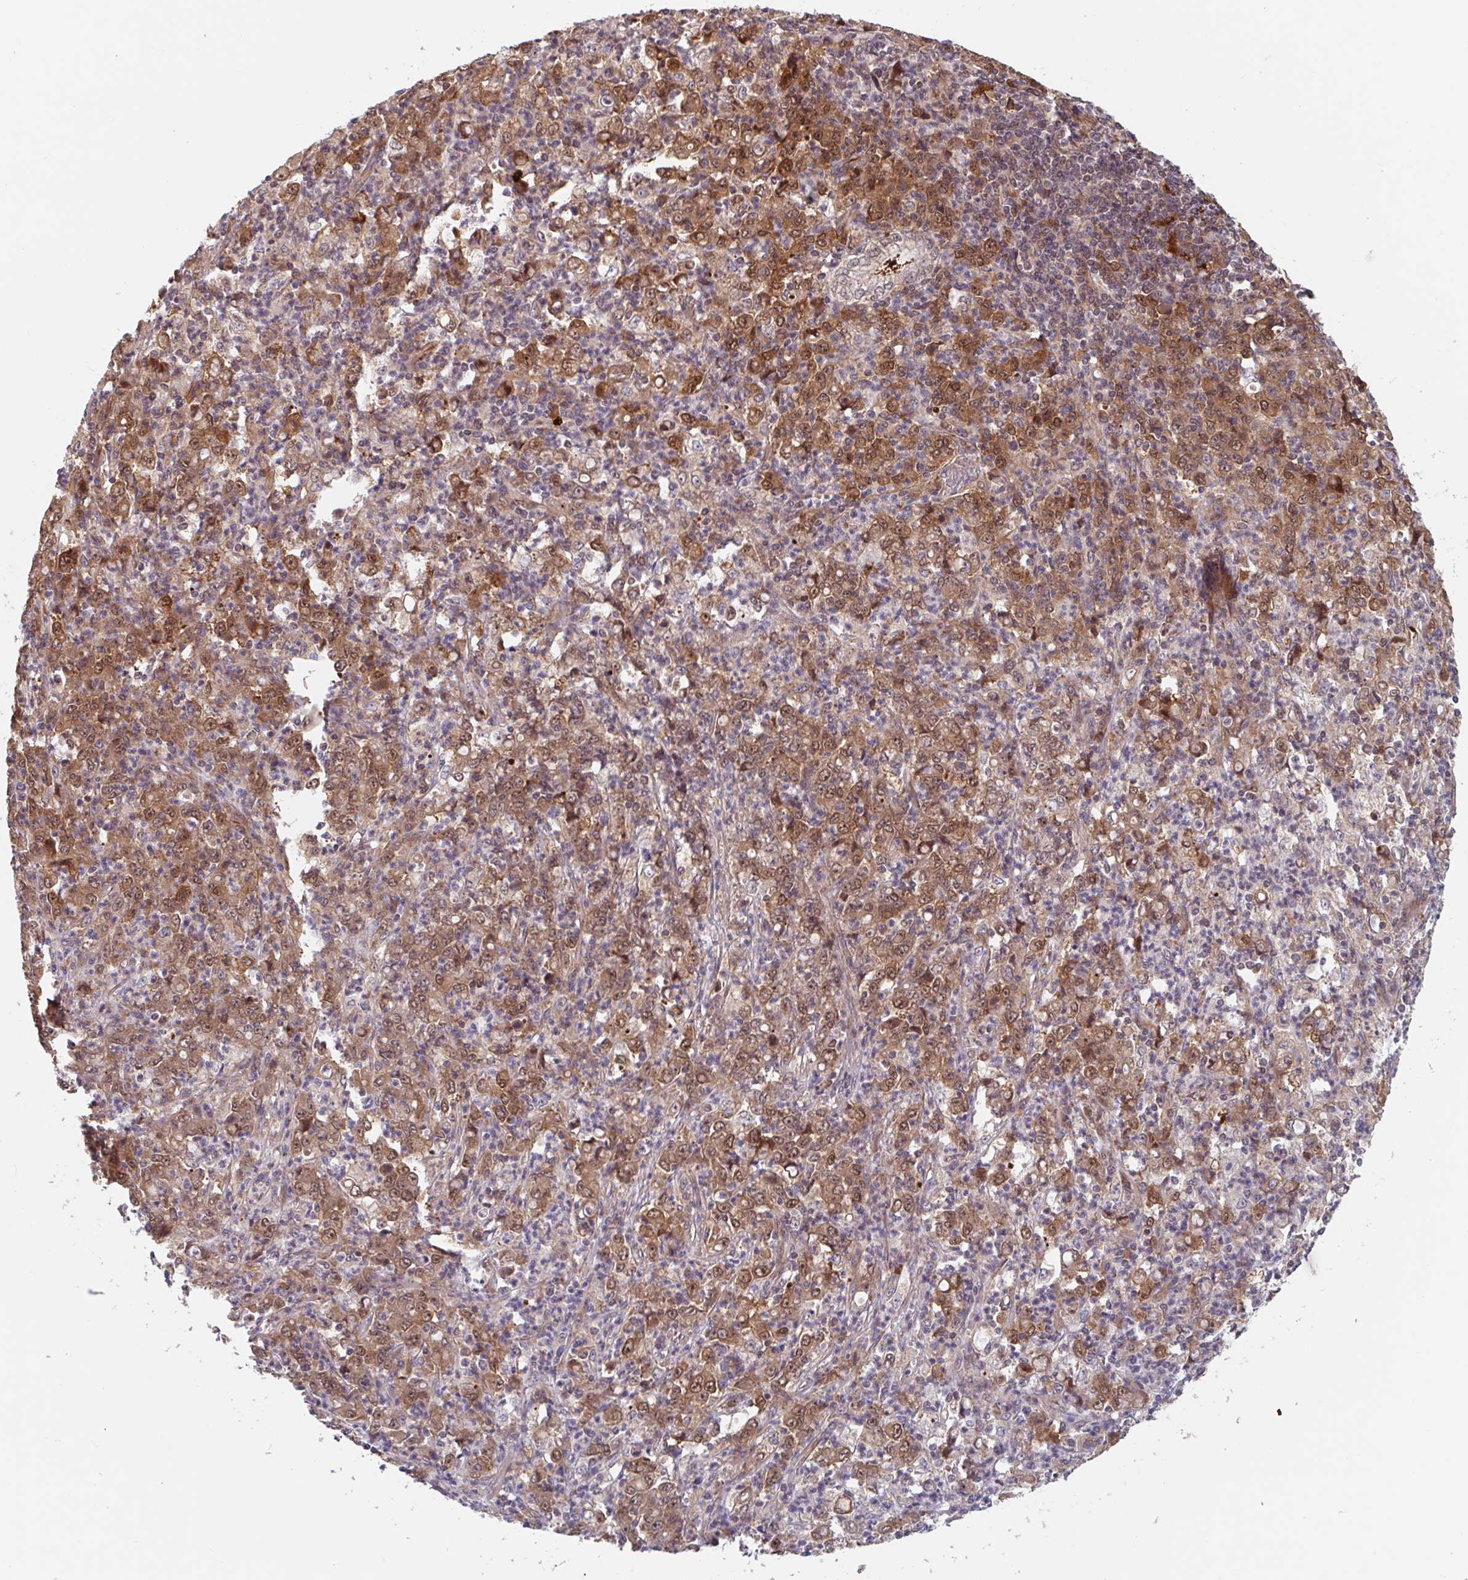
{"staining": {"intensity": "moderate", "quantity": ">75%", "location": "cytoplasmic/membranous,nuclear"}, "tissue": "stomach cancer", "cell_type": "Tumor cells", "image_type": "cancer", "snomed": [{"axis": "morphology", "description": "Adenocarcinoma, NOS"}, {"axis": "topography", "description": "Stomach, lower"}], "caption": "Moderate cytoplasmic/membranous and nuclear protein staining is present in about >75% of tumor cells in stomach cancer.", "gene": "NUB1", "patient": {"sex": "female", "age": 71}}